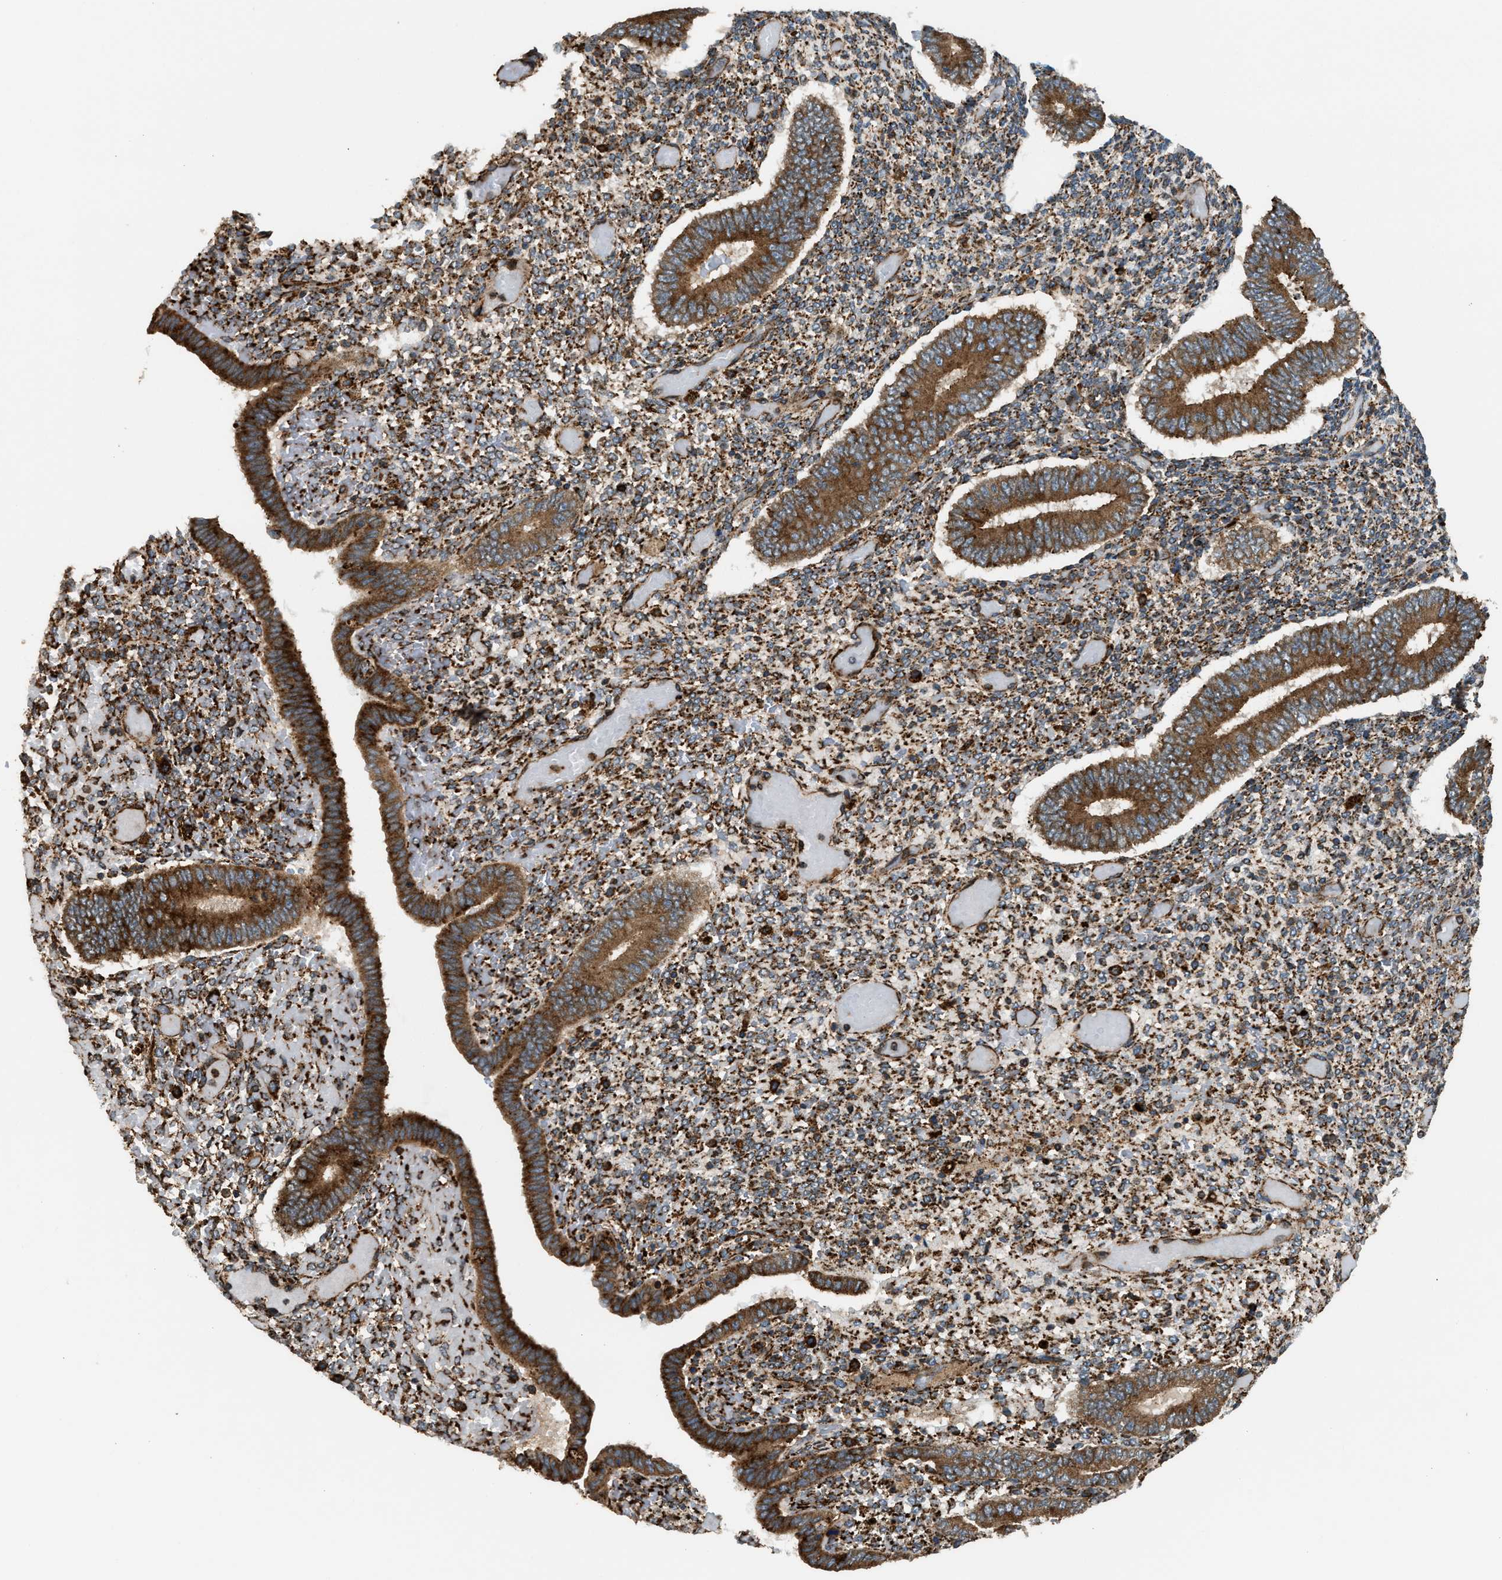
{"staining": {"intensity": "moderate", "quantity": ">75%", "location": "cytoplasmic/membranous"}, "tissue": "endometrium", "cell_type": "Cells in endometrial stroma", "image_type": "normal", "snomed": [{"axis": "morphology", "description": "Normal tissue, NOS"}, {"axis": "topography", "description": "Endometrium"}], "caption": "Immunohistochemical staining of unremarkable human endometrium demonstrates >75% levels of moderate cytoplasmic/membranous protein positivity in approximately >75% of cells in endometrial stroma.", "gene": "BAIAP2L1", "patient": {"sex": "female", "age": 42}}